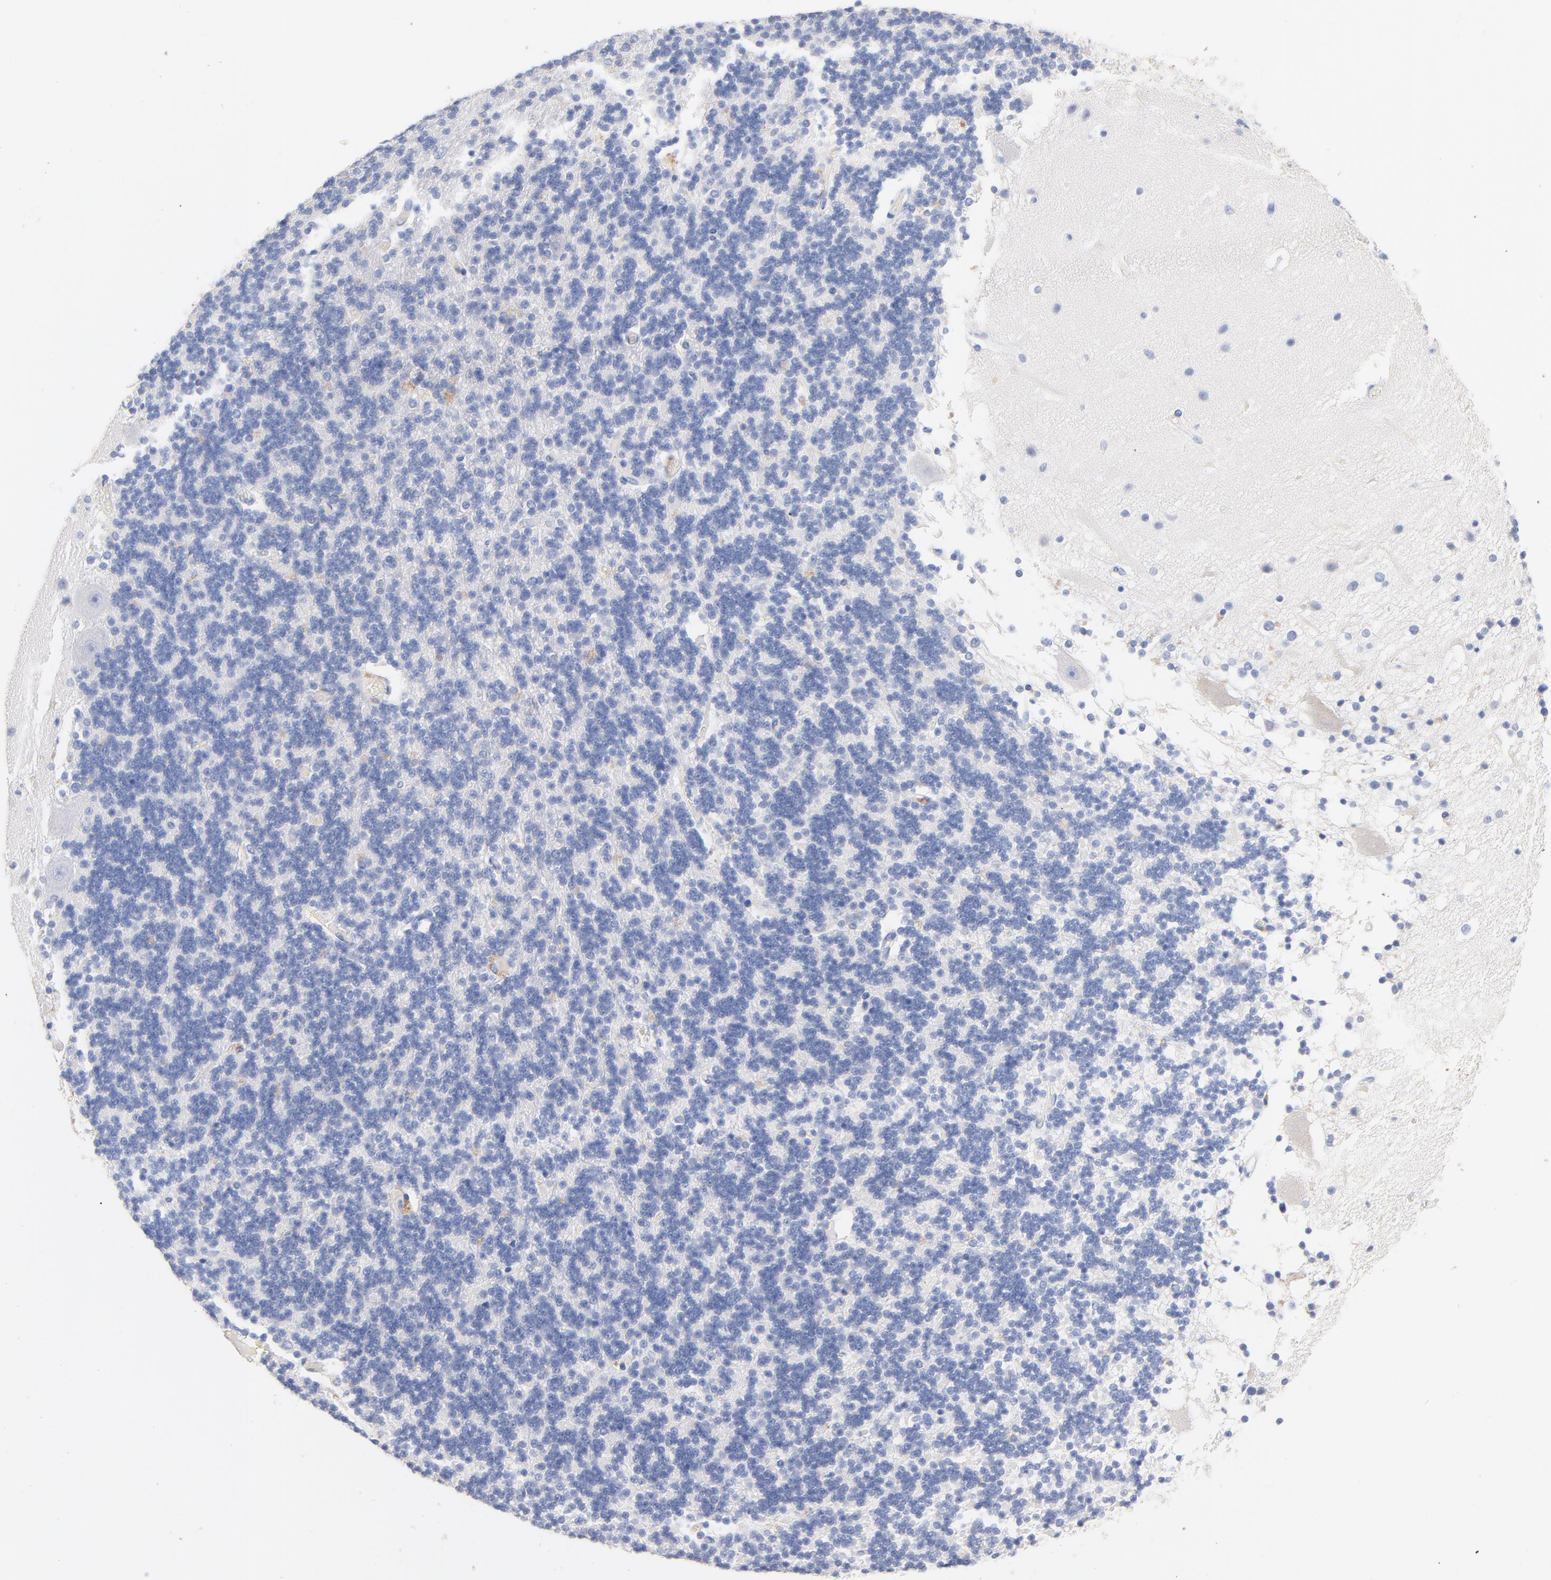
{"staining": {"intensity": "negative", "quantity": "none", "location": "none"}, "tissue": "cerebellum", "cell_type": "Cells in granular layer", "image_type": "normal", "snomed": [{"axis": "morphology", "description": "Normal tissue, NOS"}, {"axis": "topography", "description": "Cerebellum"}], "caption": "Immunohistochemical staining of unremarkable cerebellum reveals no significant staining in cells in granular layer. (Brightfield microscopy of DAB (3,3'-diaminobenzidine) immunohistochemistry (IHC) at high magnification).", "gene": "CPS1", "patient": {"sex": "female", "age": 54}}